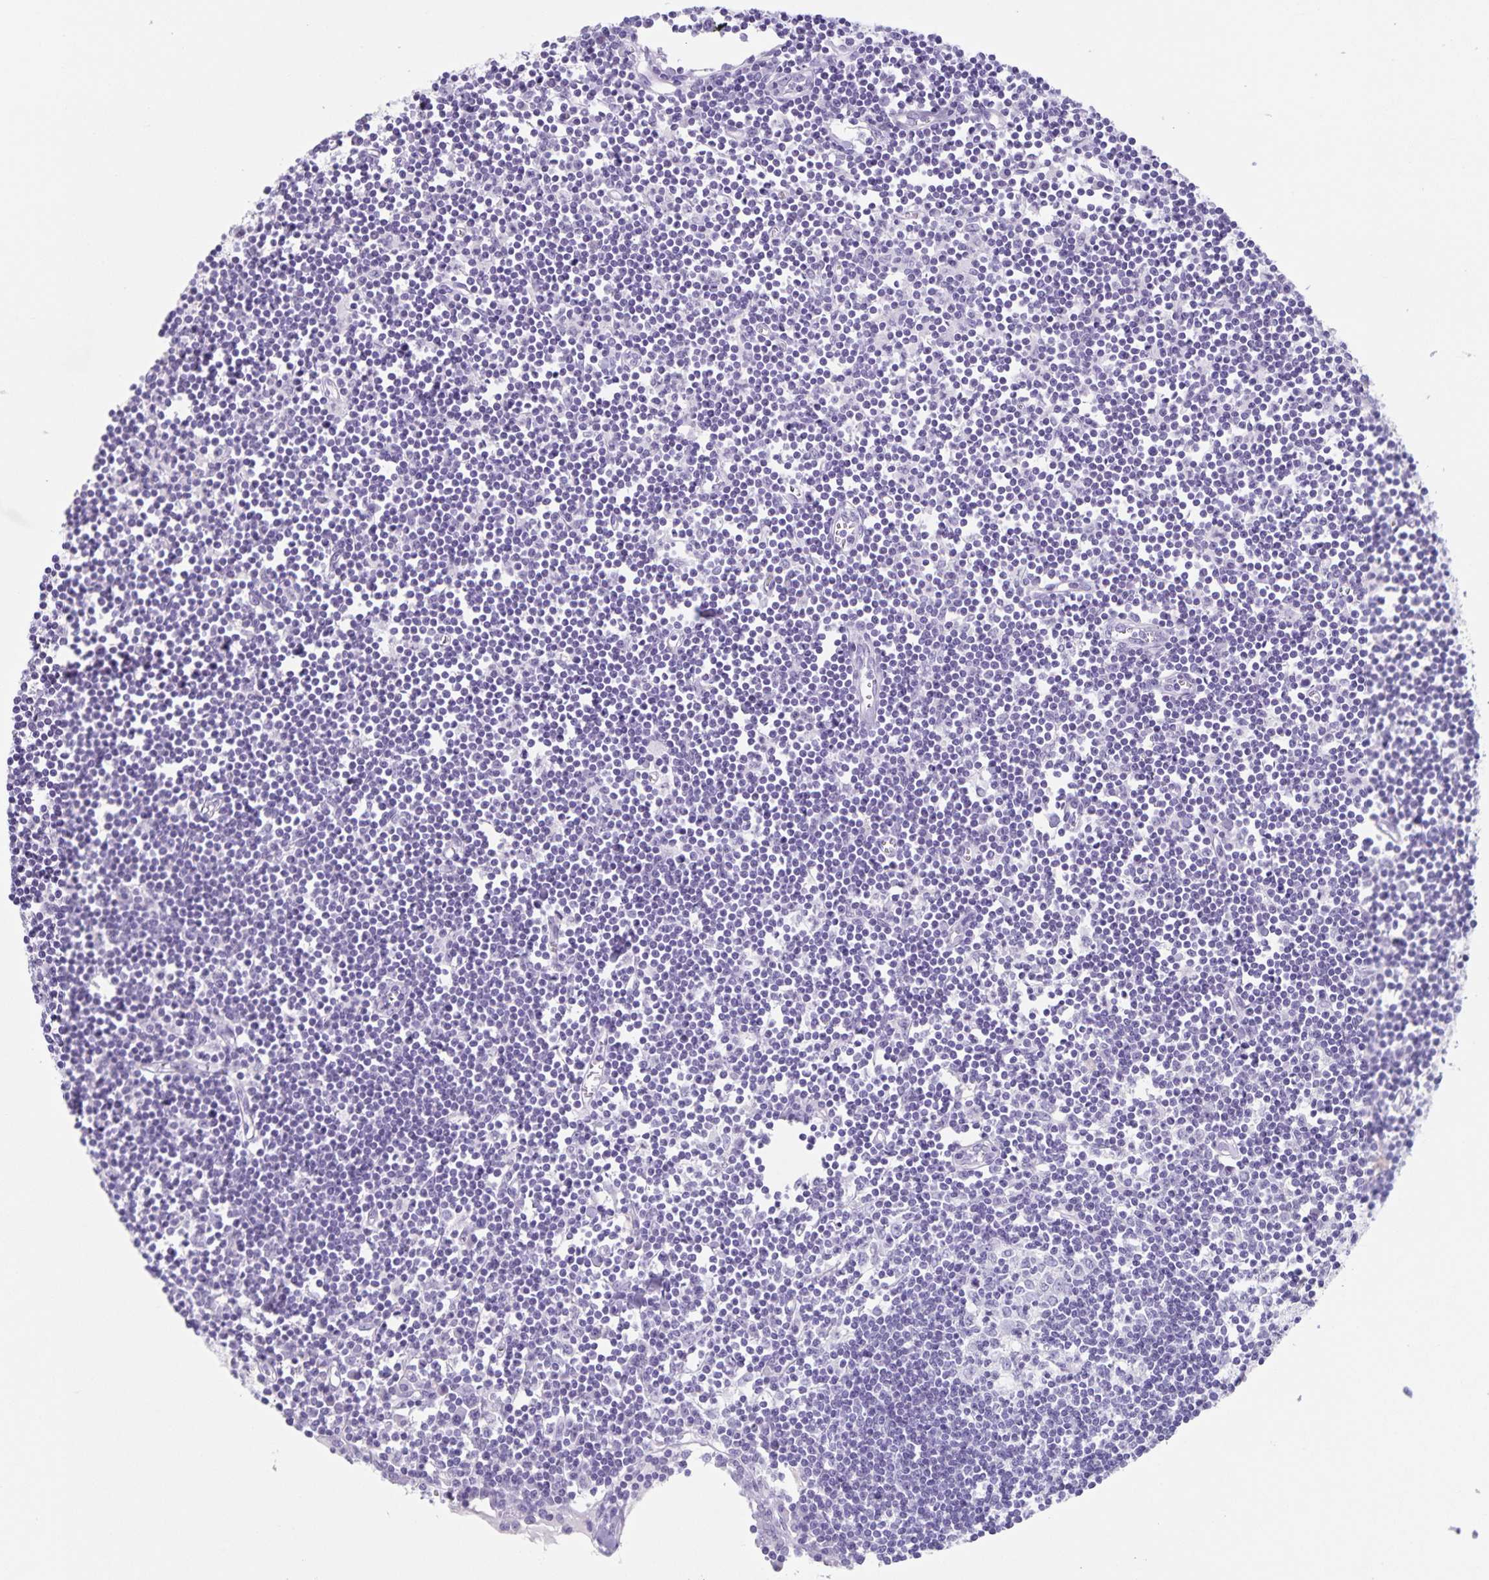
{"staining": {"intensity": "negative", "quantity": "none", "location": "none"}, "tissue": "lymph node", "cell_type": "Germinal center cells", "image_type": "normal", "snomed": [{"axis": "morphology", "description": "Normal tissue, NOS"}, {"axis": "topography", "description": "Lymph node"}], "caption": "Immunohistochemistry (IHC) histopathology image of normal lymph node: lymph node stained with DAB (3,3'-diaminobenzidine) displays no significant protein expression in germinal center cells.", "gene": "C11orf42", "patient": {"sex": "female", "age": 65}}